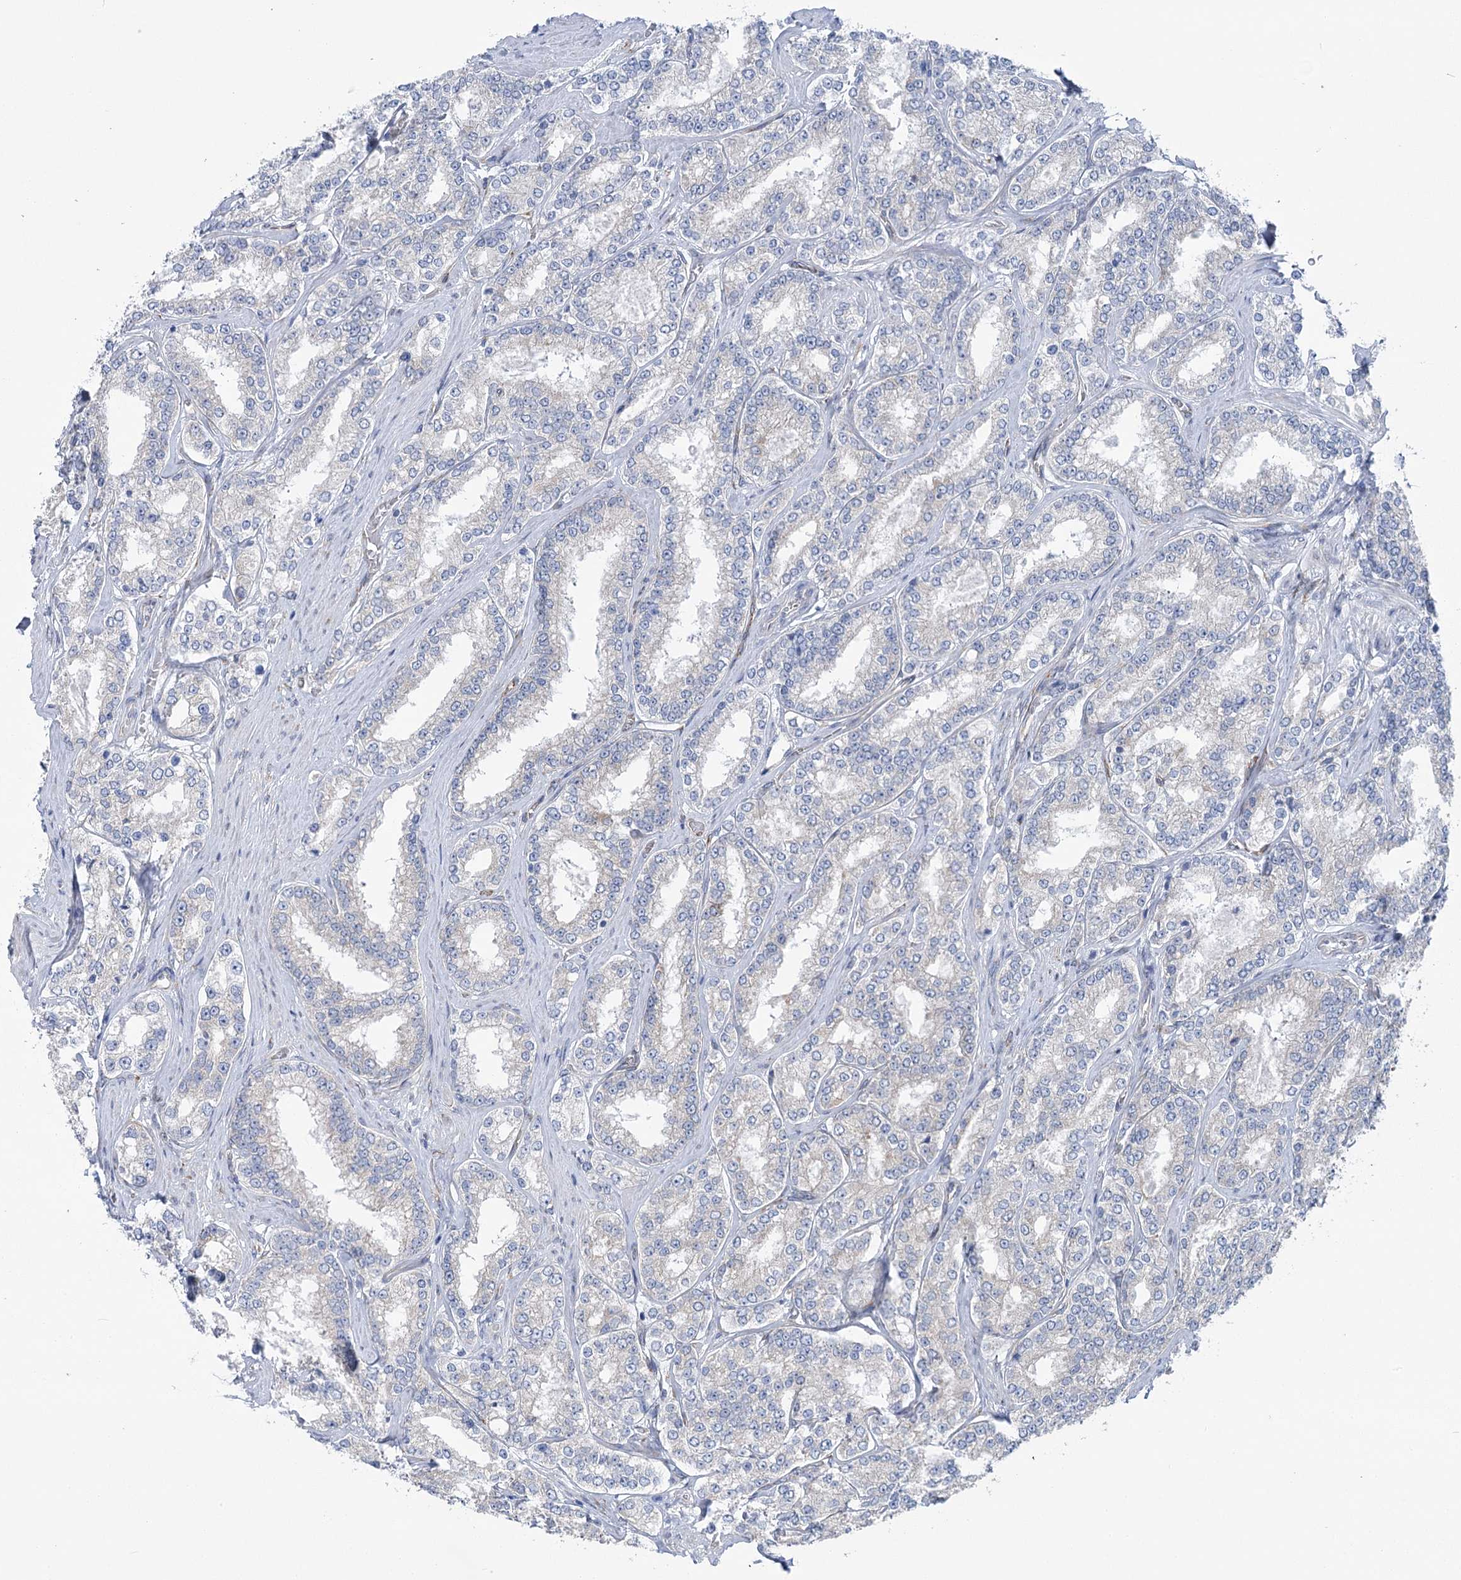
{"staining": {"intensity": "negative", "quantity": "none", "location": "none"}, "tissue": "prostate cancer", "cell_type": "Tumor cells", "image_type": "cancer", "snomed": [{"axis": "morphology", "description": "Normal tissue, NOS"}, {"axis": "morphology", "description": "Adenocarcinoma, High grade"}, {"axis": "topography", "description": "Prostate"}], "caption": "IHC of adenocarcinoma (high-grade) (prostate) reveals no staining in tumor cells.", "gene": "YTHDC2", "patient": {"sex": "male", "age": 83}}